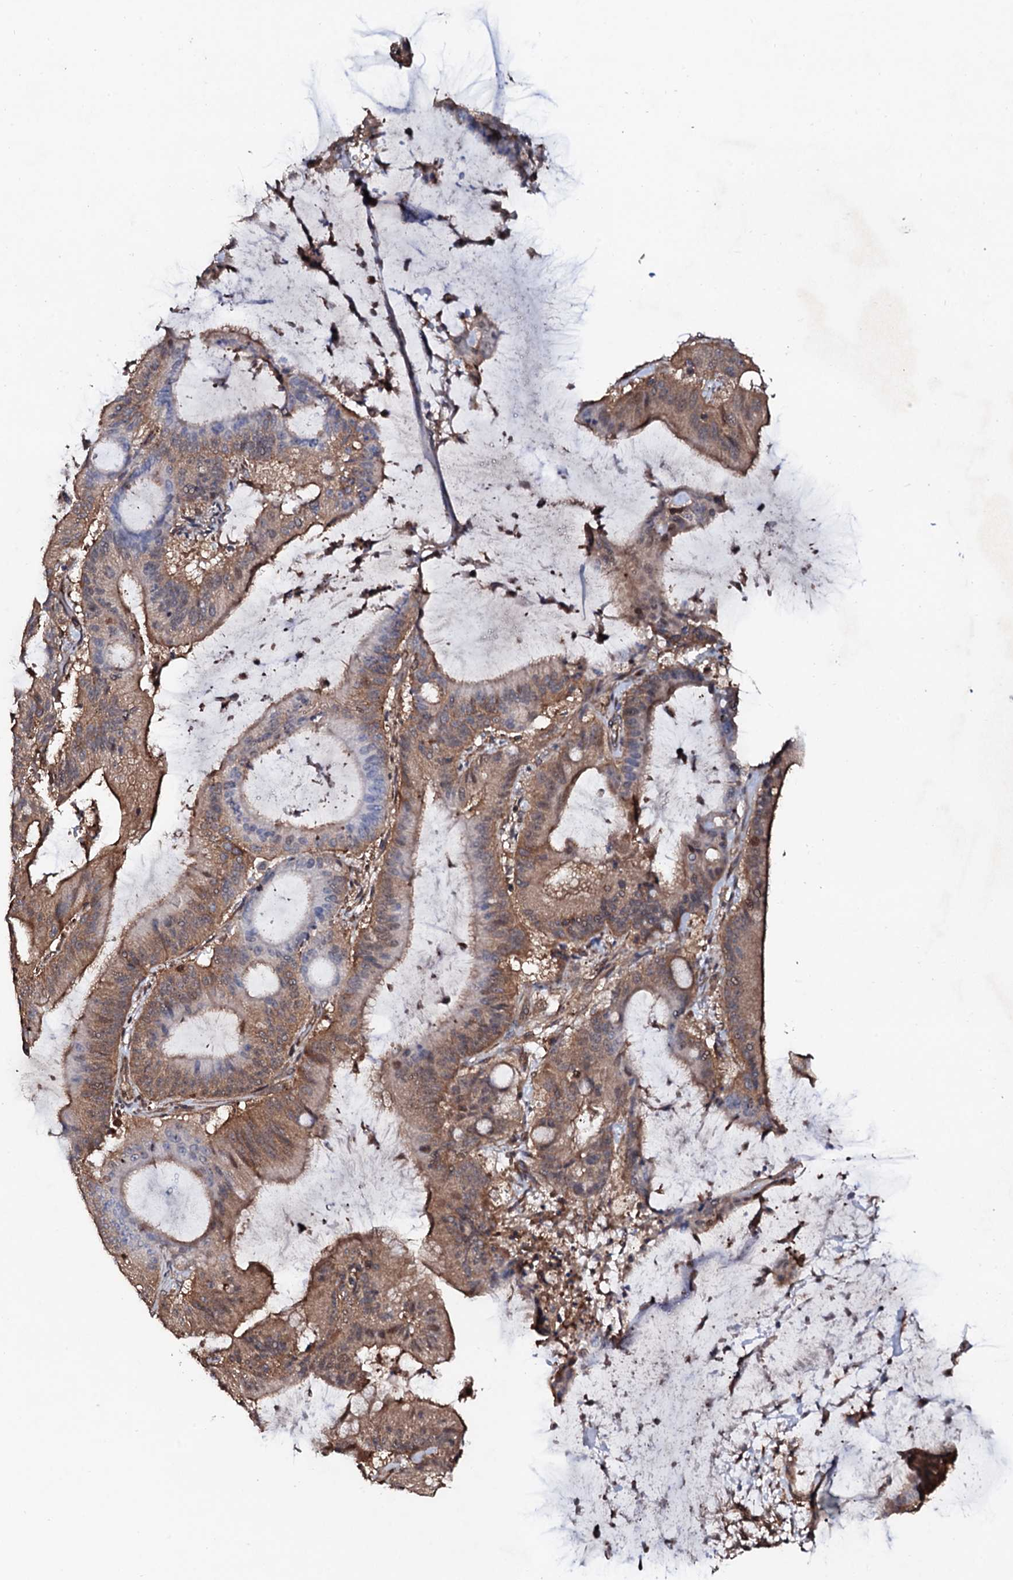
{"staining": {"intensity": "moderate", "quantity": ">75%", "location": "cytoplasmic/membranous"}, "tissue": "liver cancer", "cell_type": "Tumor cells", "image_type": "cancer", "snomed": [{"axis": "morphology", "description": "Normal tissue, NOS"}, {"axis": "morphology", "description": "Cholangiocarcinoma"}, {"axis": "topography", "description": "Liver"}, {"axis": "topography", "description": "Peripheral nerve tissue"}], "caption": "Immunohistochemistry micrograph of human liver cholangiocarcinoma stained for a protein (brown), which shows medium levels of moderate cytoplasmic/membranous positivity in approximately >75% of tumor cells.", "gene": "COG6", "patient": {"sex": "female", "age": 73}}